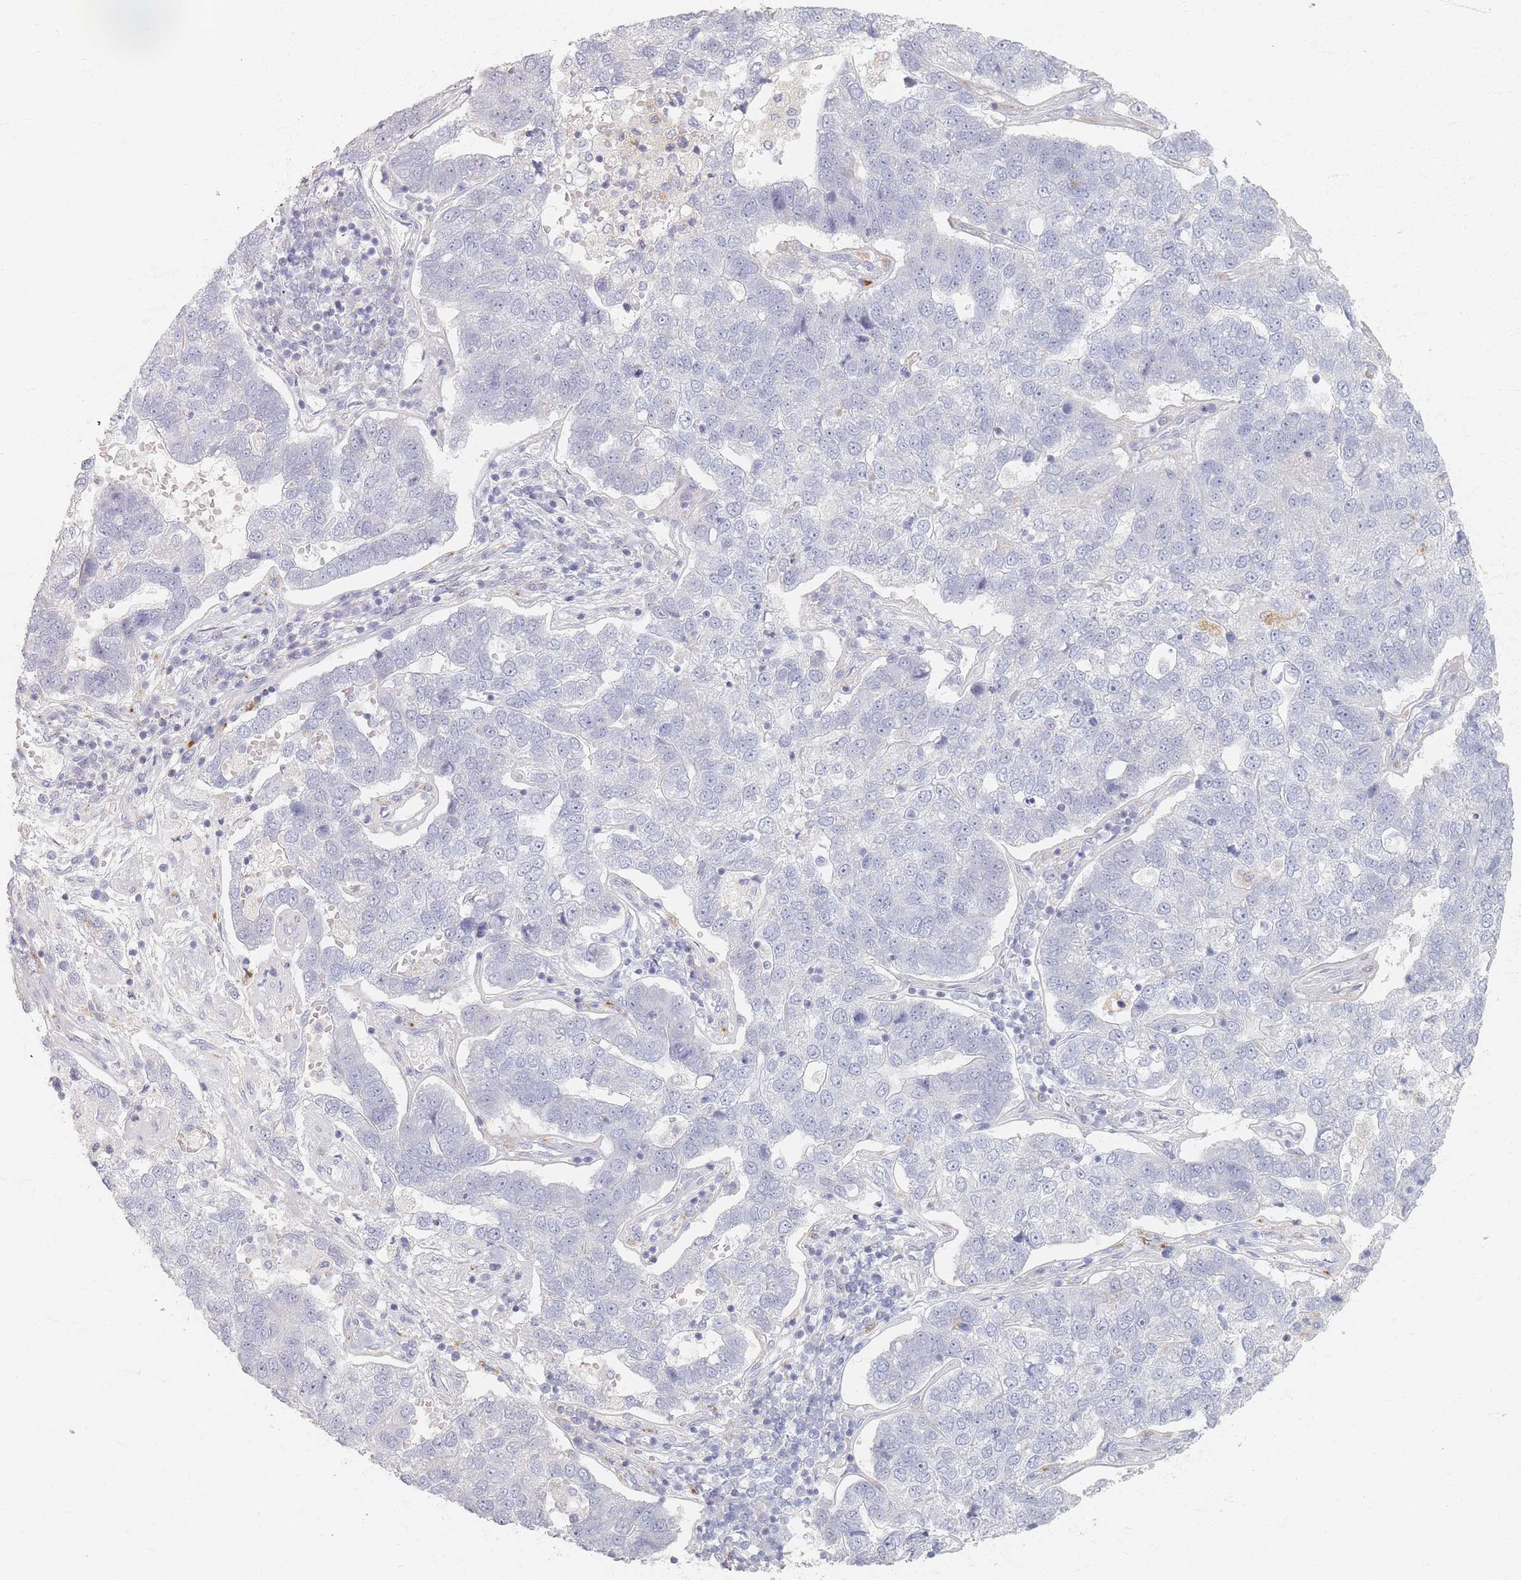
{"staining": {"intensity": "negative", "quantity": "none", "location": "none"}, "tissue": "pancreatic cancer", "cell_type": "Tumor cells", "image_type": "cancer", "snomed": [{"axis": "morphology", "description": "Adenocarcinoma, NOS"}, {"axis": "topography", "description": "Pancreas"}], "caption": "Histopathology image shows no significant protein expression in tumor cells of pancreatic cancer (adenocarcinoma).", "gene": "SLC2A11", "patient": {"sex": "female", "age": 61}}